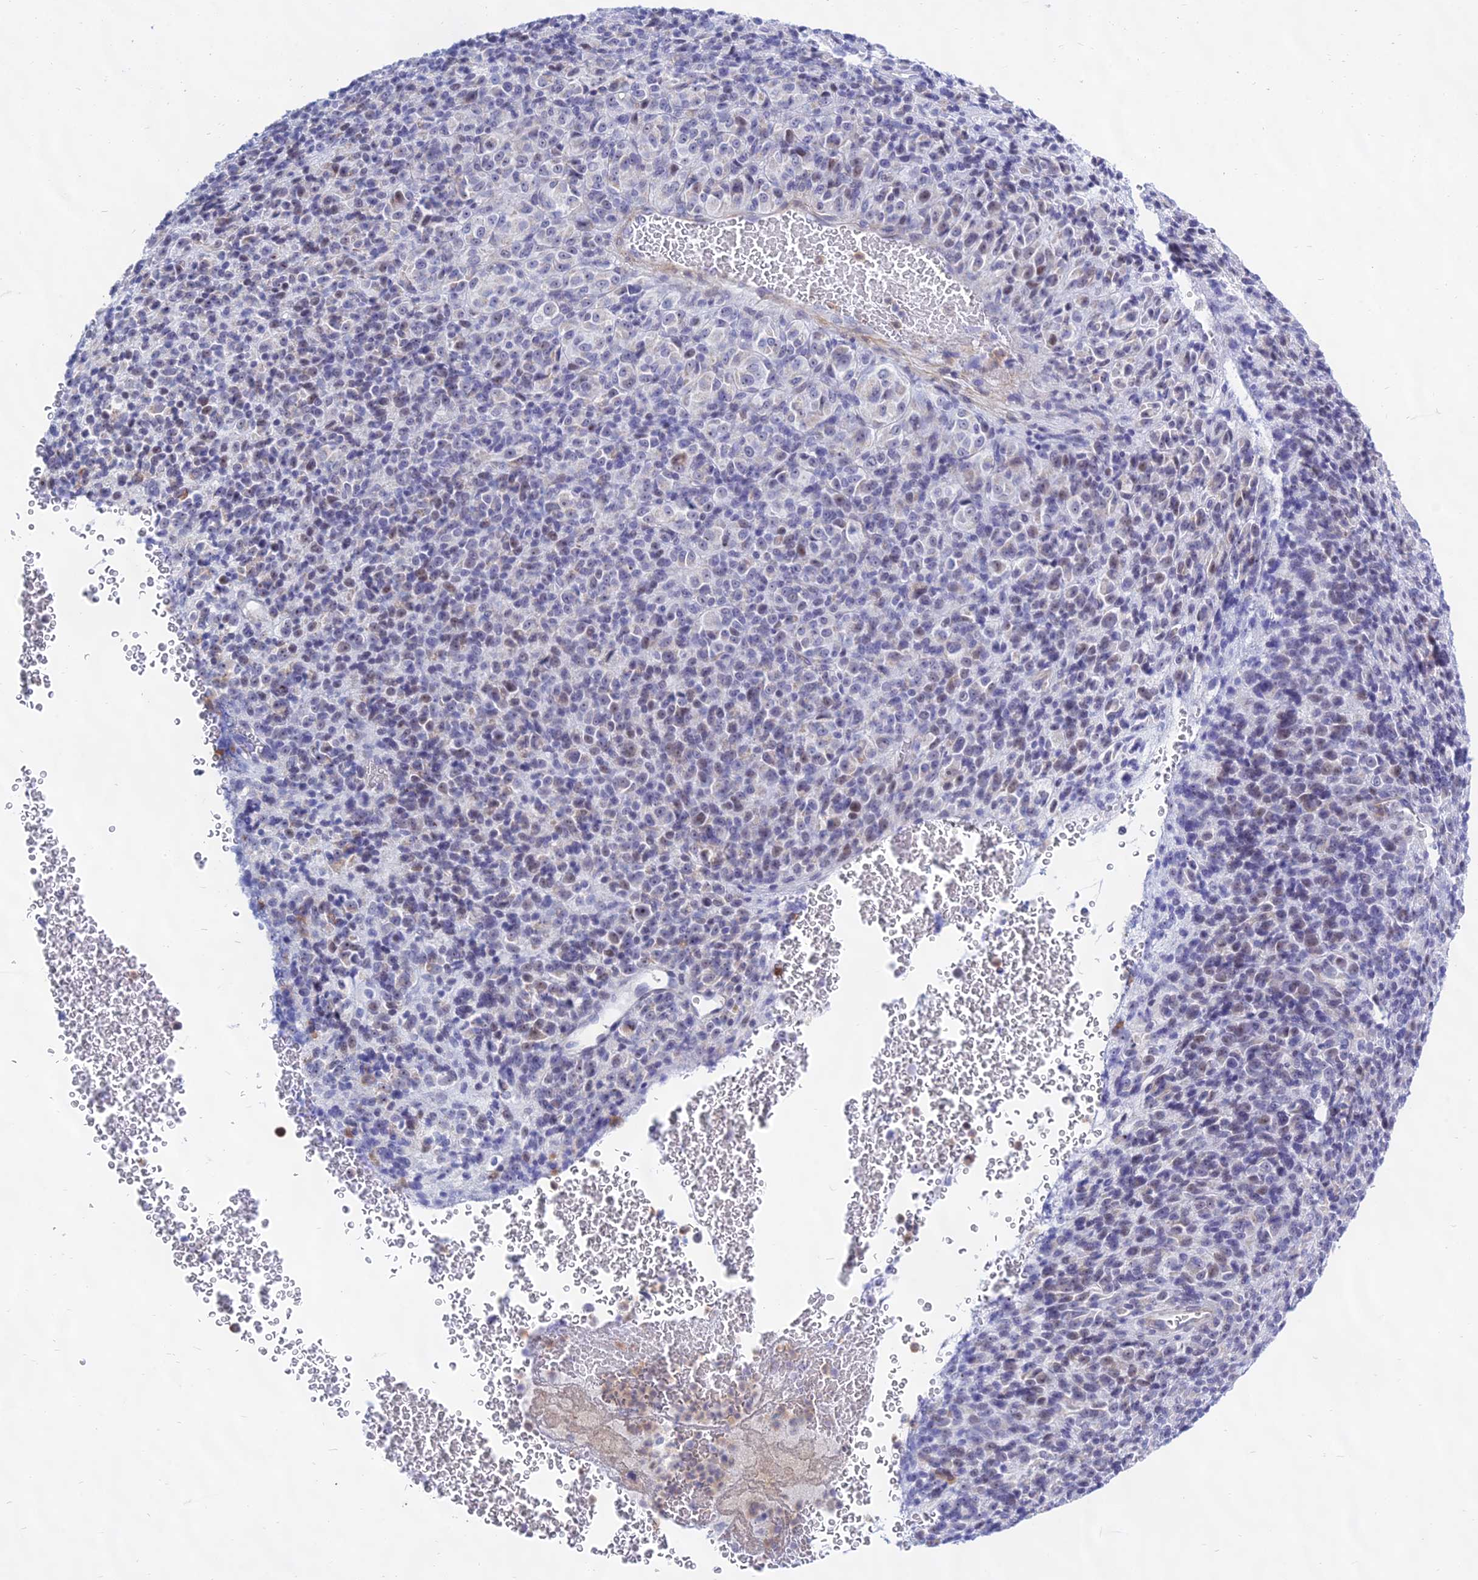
{"staining": {"intensity": "weak", "quantity": "<25%", "location": "nuclear"}, "tissue": "melanoma", "cell_type": "Tumor cells", "image_type": "cancer", "snomed": [{"axis": "morphology", "description": "Malignant melanoma, Metastatic site"}, {"axis": "topography", "description": "Brain"}], "caption": "This photomicrograph is of malignant melanoma (metastatic site) stained with IHC to label a protein in brown with the nuclei are counter-stained blue. There is no positivity in tumor cells.", "gene": "KRR1", "patient": {"sex": "female", "age": 56}}